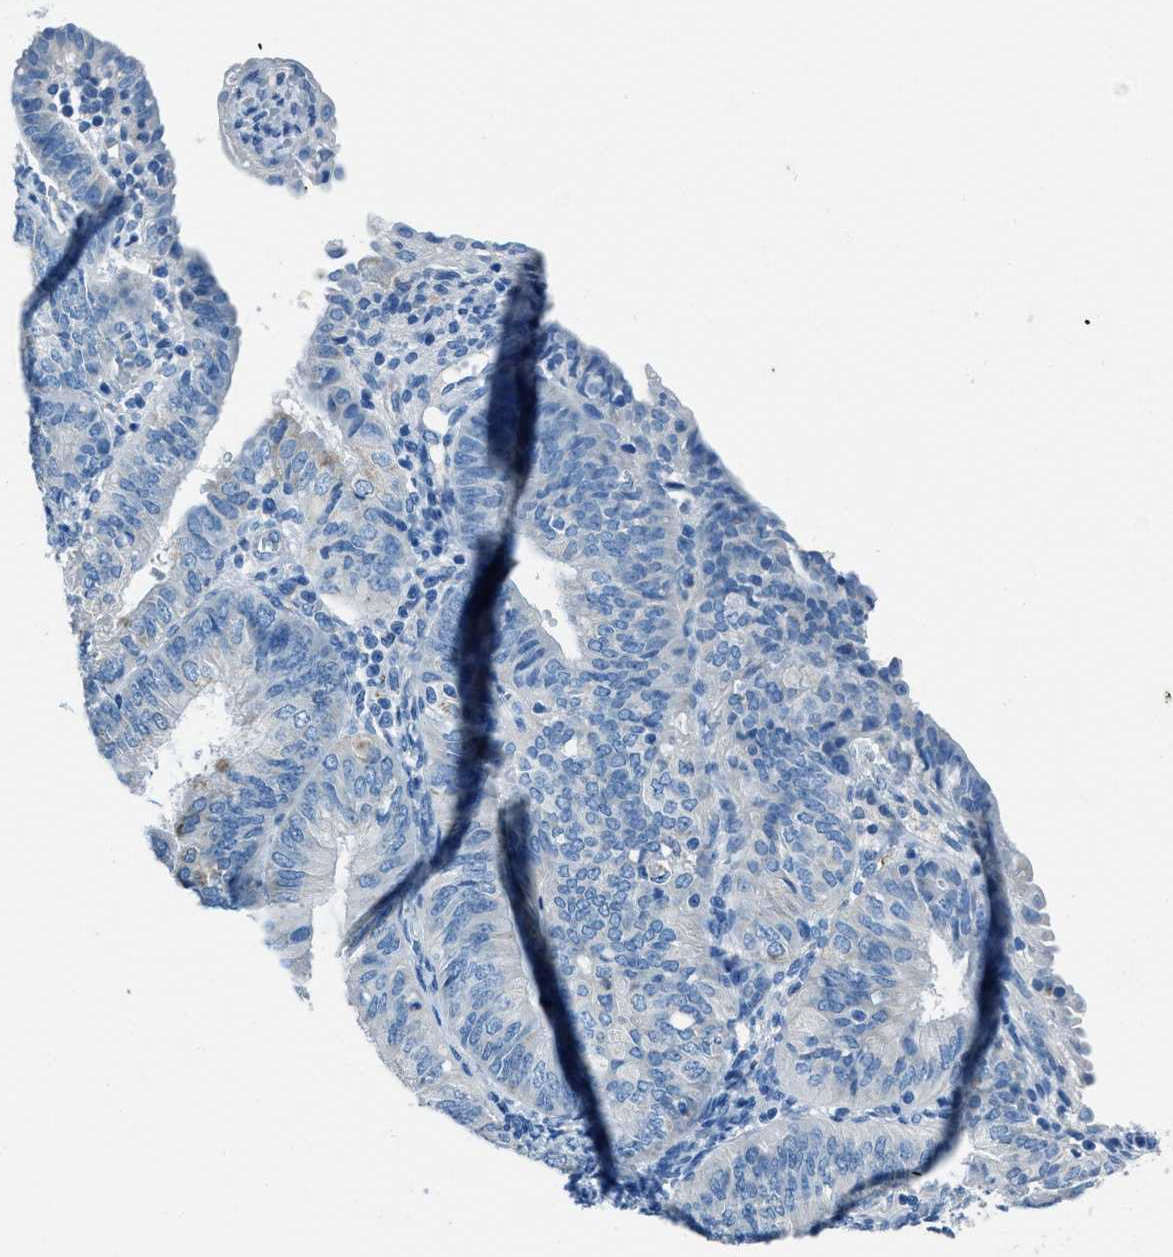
{"staining": {"intensity": "negative", "quantity": "none", "location": "none"}, "tissue": "endometrial cancer", "cell_type": "Tumor cells", "image_type": "cancer", "snomed": [{"axis": "morphology", "description": "Adenocarcinoma, NOS"}, {"axis": "topography", "description": "Endometrium"}], "caption": "A photomicrograph of adenocarcinoma (endometrial) stained for a protein displays no brown staining in tumor cells.", "gene": "AMACR", "patient": {"sex": "female", "age": 58}}